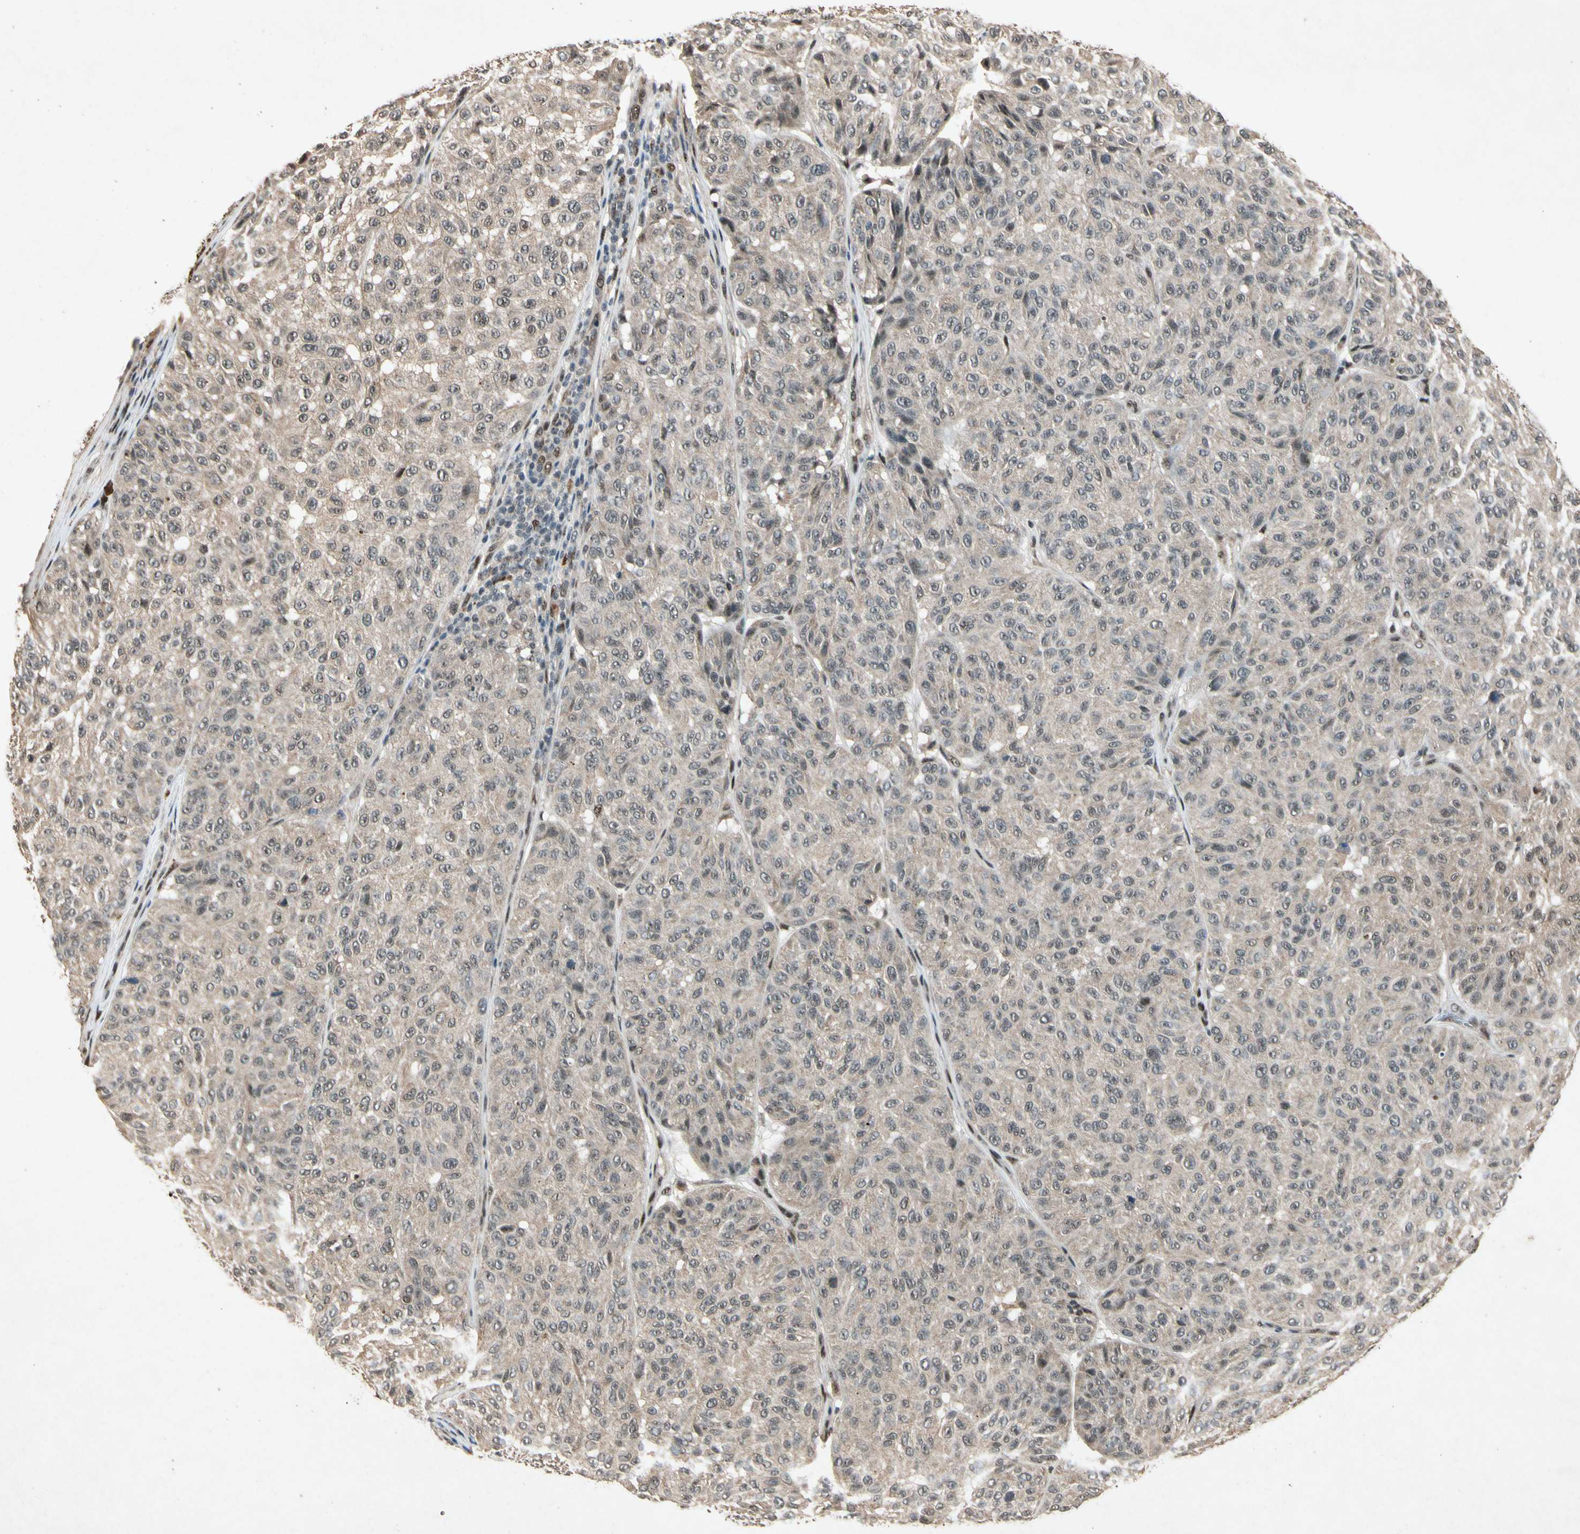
{"staining": {"intensity": "weak", "quantity": "25%-75%", "location": "nuclear"}, "tissue": "melanoma", "cell_type": "Tumor cells", "image_type": "cancer", "snomed": [{"axis": "morphology", "description": "Malignant melanoma, NOS"}, {"axis": "topography", "description": "Skin"}], "caption": "Protein expression analysis of human melanoma reveals weak nuclear staining in approximately 25%-75% of tumor cells.", "gene": "PML", "patient": {"sex": "female", "age": 46}}